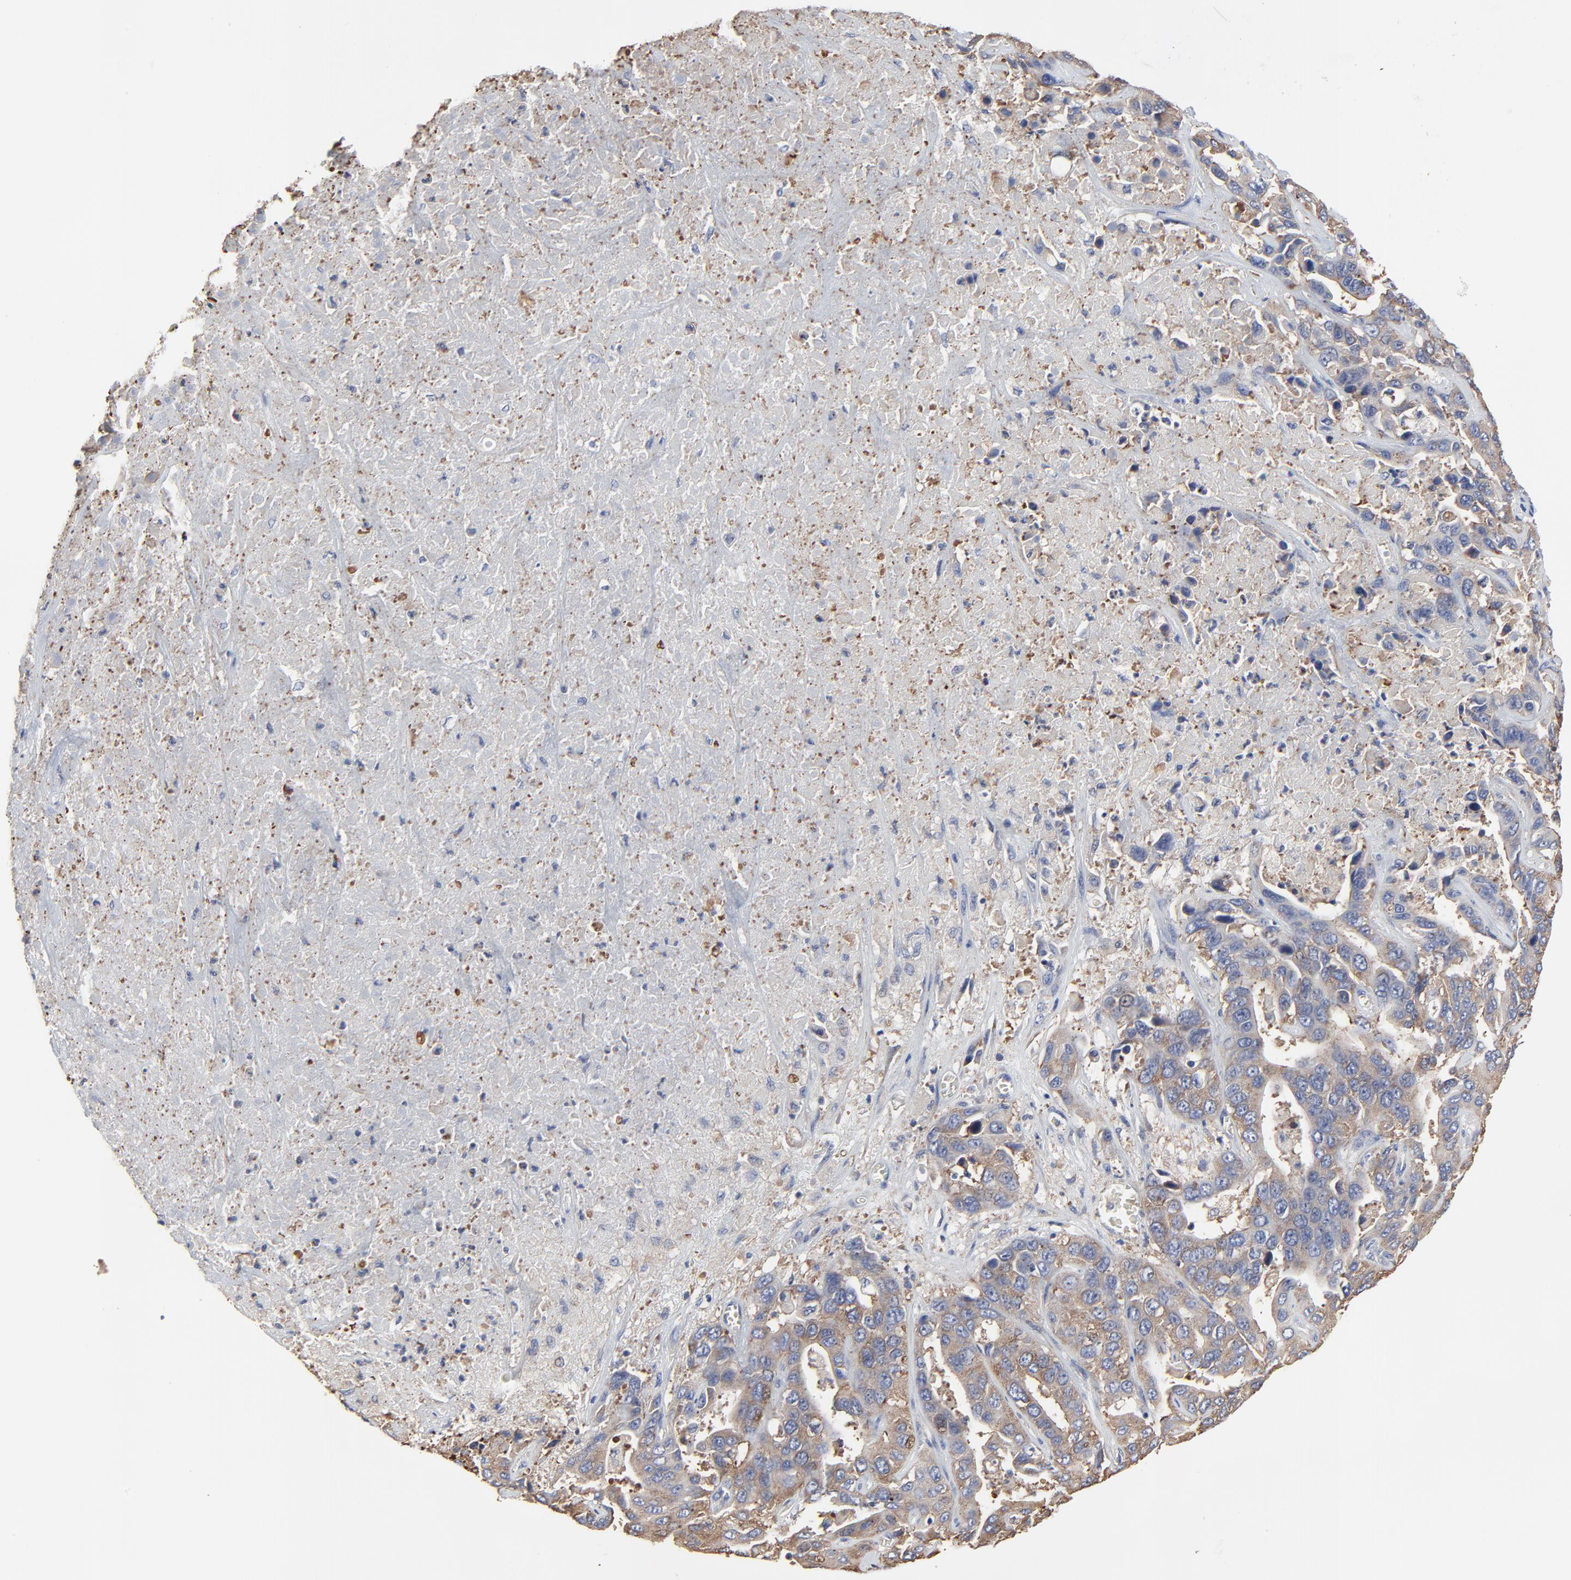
{"staining": {"intensity": "moderate", "quantity": ">75%", "location": "cytoplasmic/membranous"}, "tissue": "liver cancer", "cell_type": "Tumor cells", "image_type": "cancer", "snomed": [{"axis": "morphology", "description": "Cholangiocarcinoma"}, {"axis": "topography", "description": "Liver"}], "caption": "Moderate cytoplasmic/membranous expression is identified in approximately >75% of tumor cells in liver cancer.", "gene": "NXF3", "patient": {"sex": "female", "age": 52}}